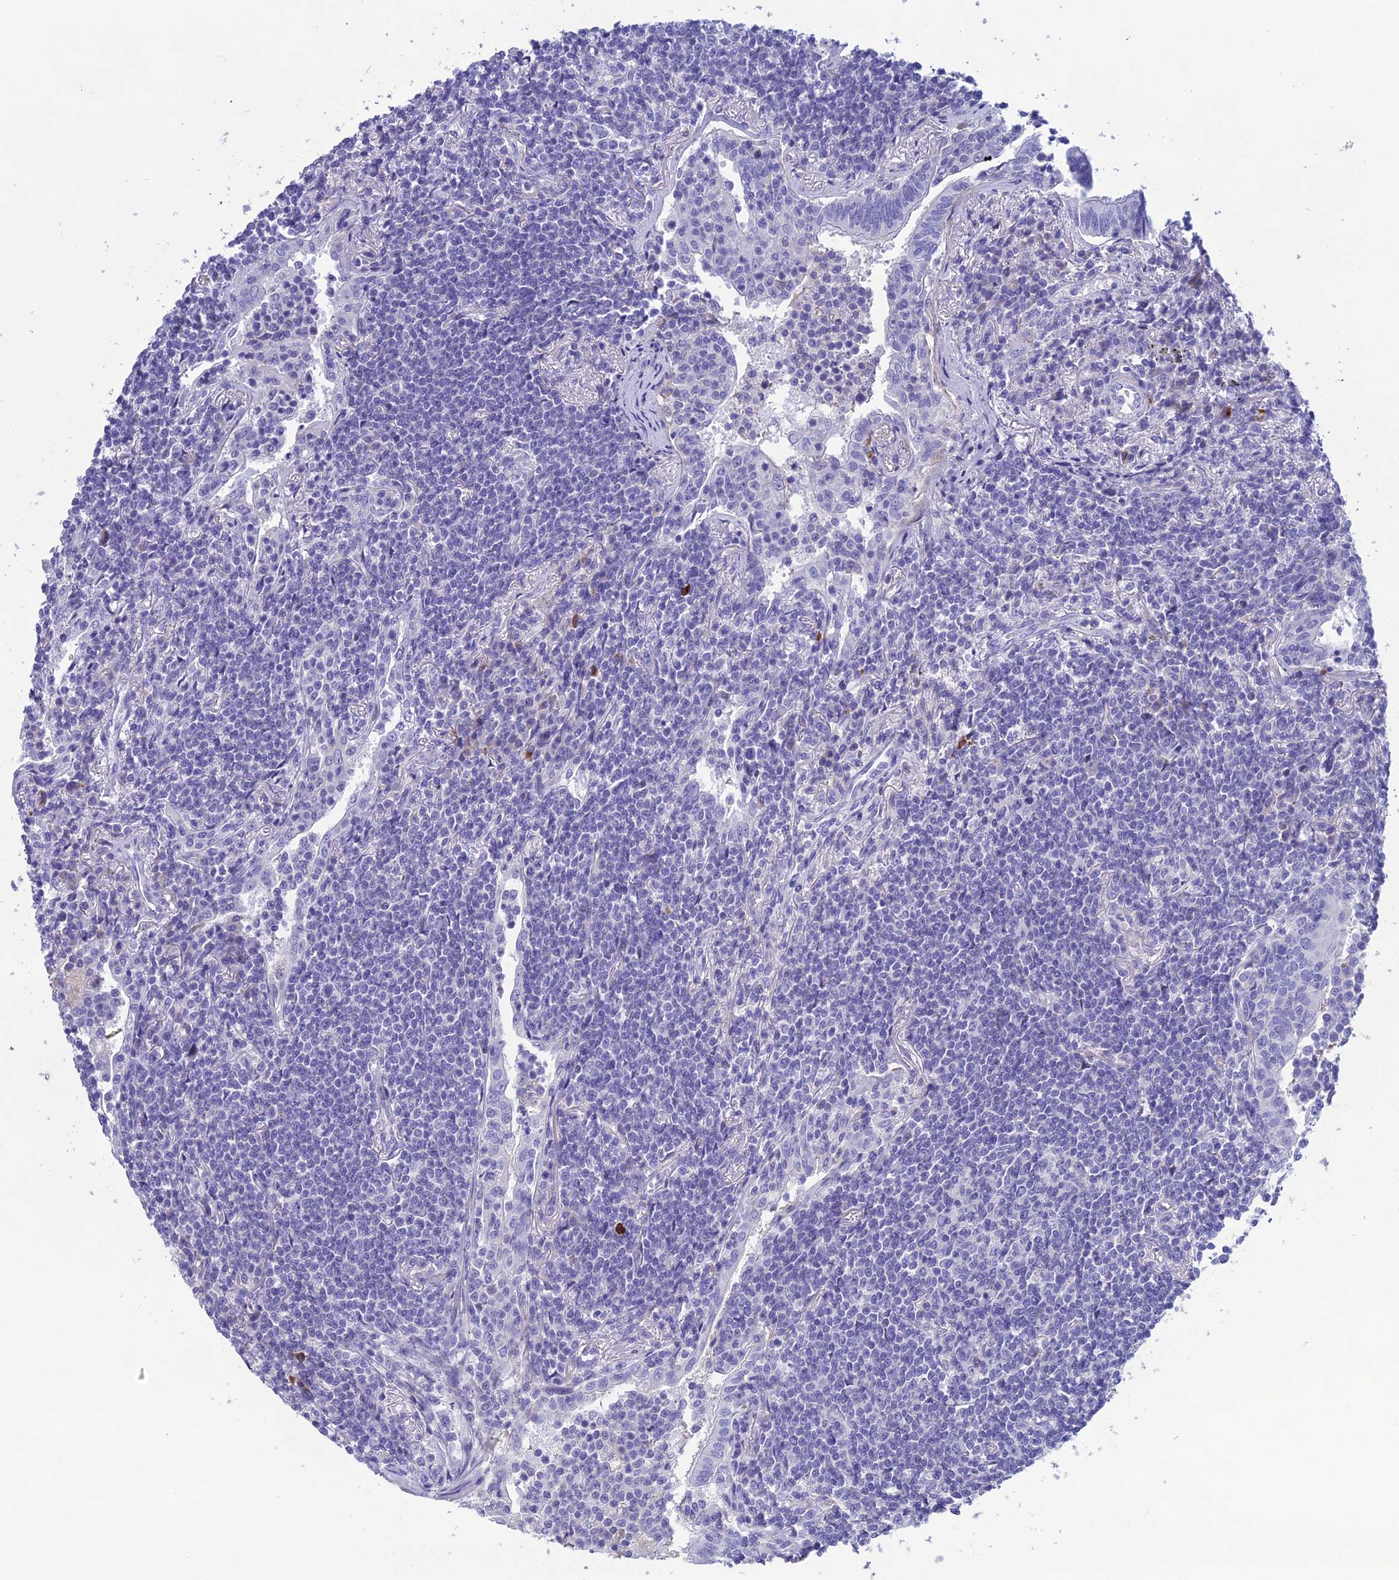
{"staining": {"intensity": "negative", "quantity": "none", "location": "none"}, "tissue": "lymphoma", "cell_type": "Tumor cells", "image_type": "cancer", "snomed": [{"axis": "morphology", "description": "Malignant lymphoma, non-Hodgkin's type, Low grade"}, {"axis": "topography", "description": "Lung"}], "caption": "DAB (3,3'-diaminobenzidine) immunohistochemical staining of human lymphoma displays no significant expression in tumor cells.", "gene": "OR56B1", "patient": {"sex": "female", "age": 71}}